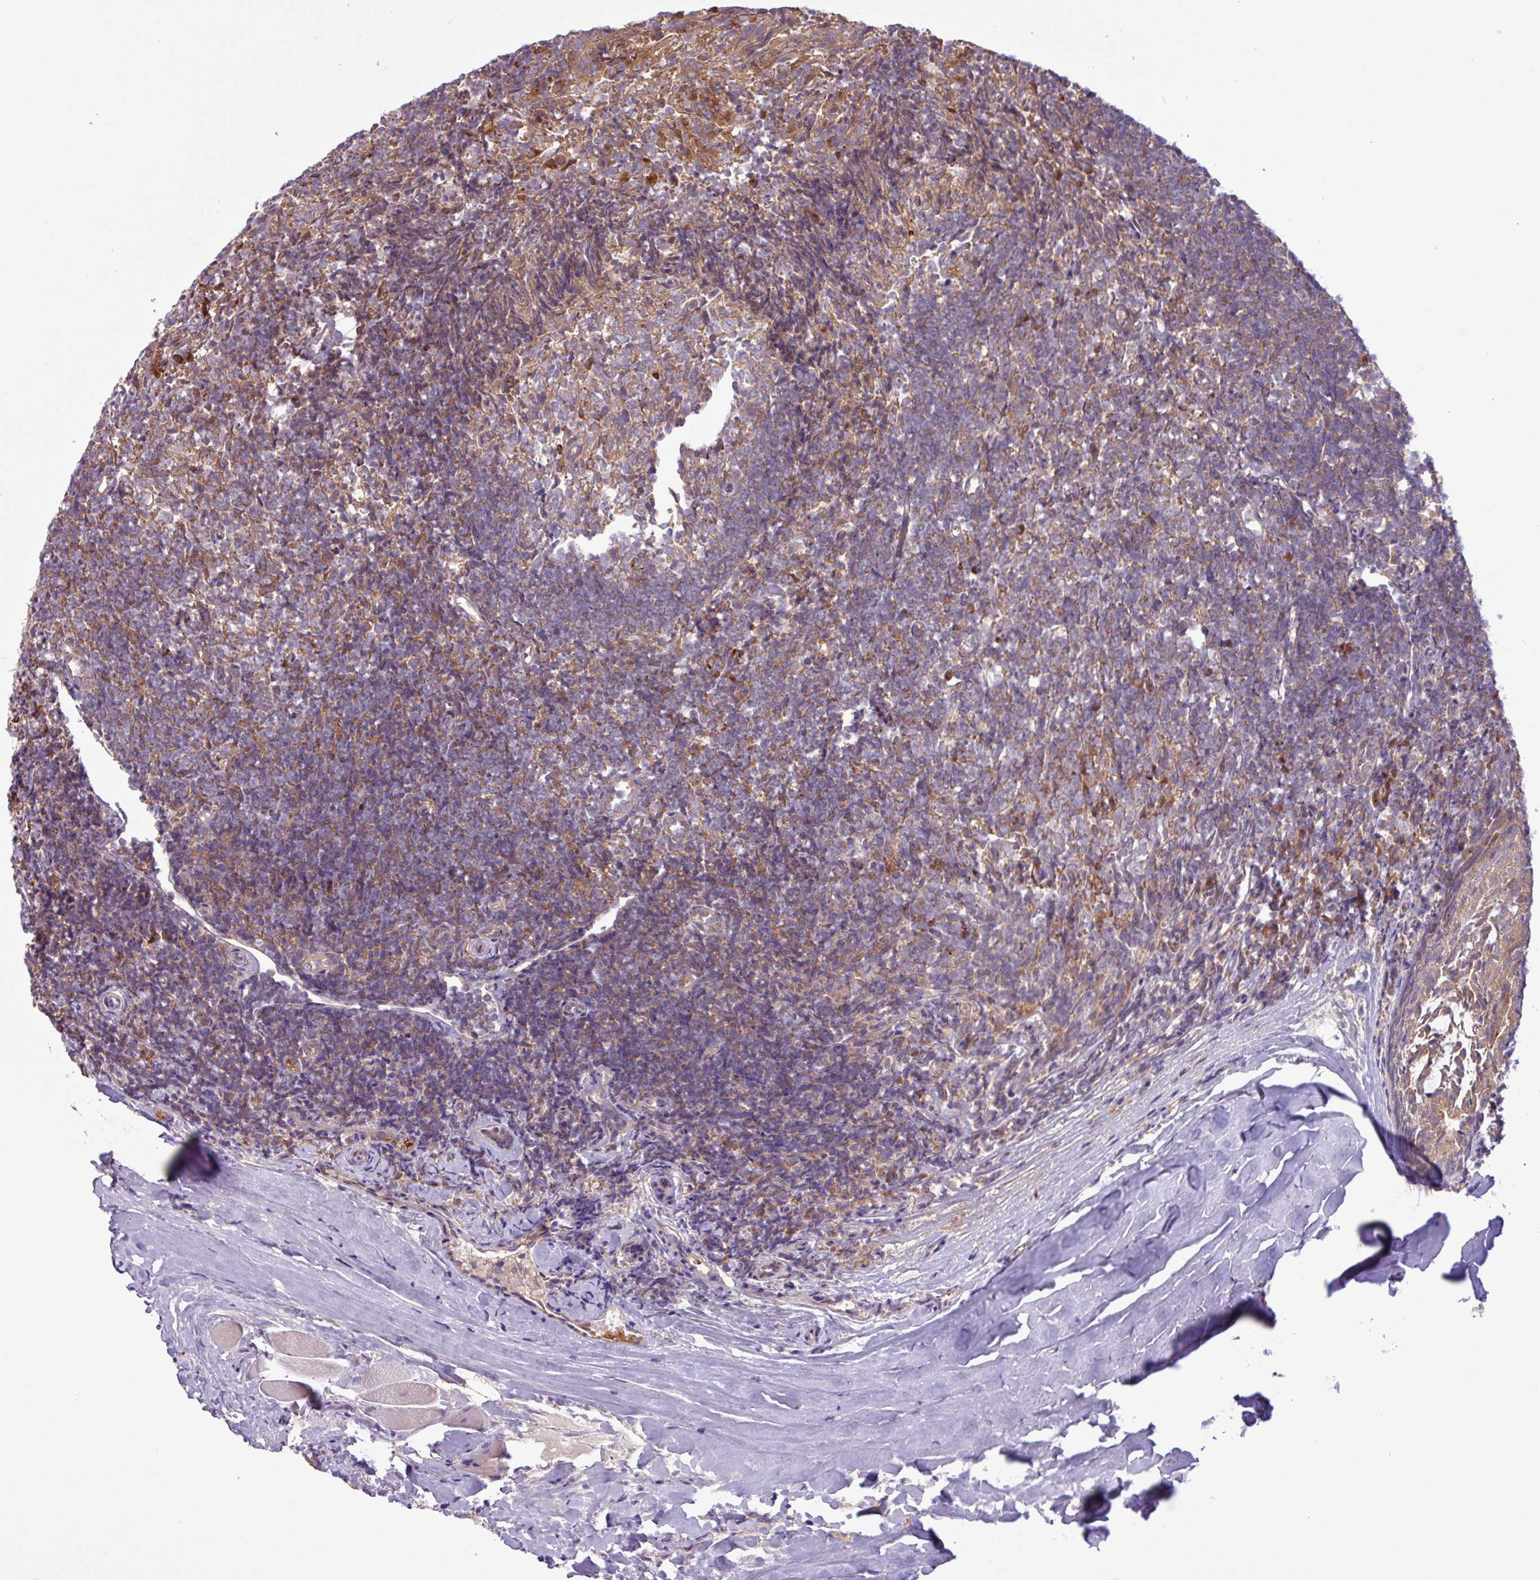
{"staining": {"intensity": "weak", "quantity": "25%-75%", "location": "cytoplasmic/membranous"}, "tissue": "tonsil", "cell_type": "Germinal center cells", "image_type": "normal", "snomed": [{"axis": "morphology", "description": "Normal tissue, NOS"}, {"axis": "topography", "description": "Tonsil"}], "caption": "This histopathology image reveals IHC staining of normal tonsil, with low weak cytoplasmic/membranous staining in approximately 25%-75% of germinal center cells.", "gene": "RAB19", "patient": {"sex": "female", "age": 10}}